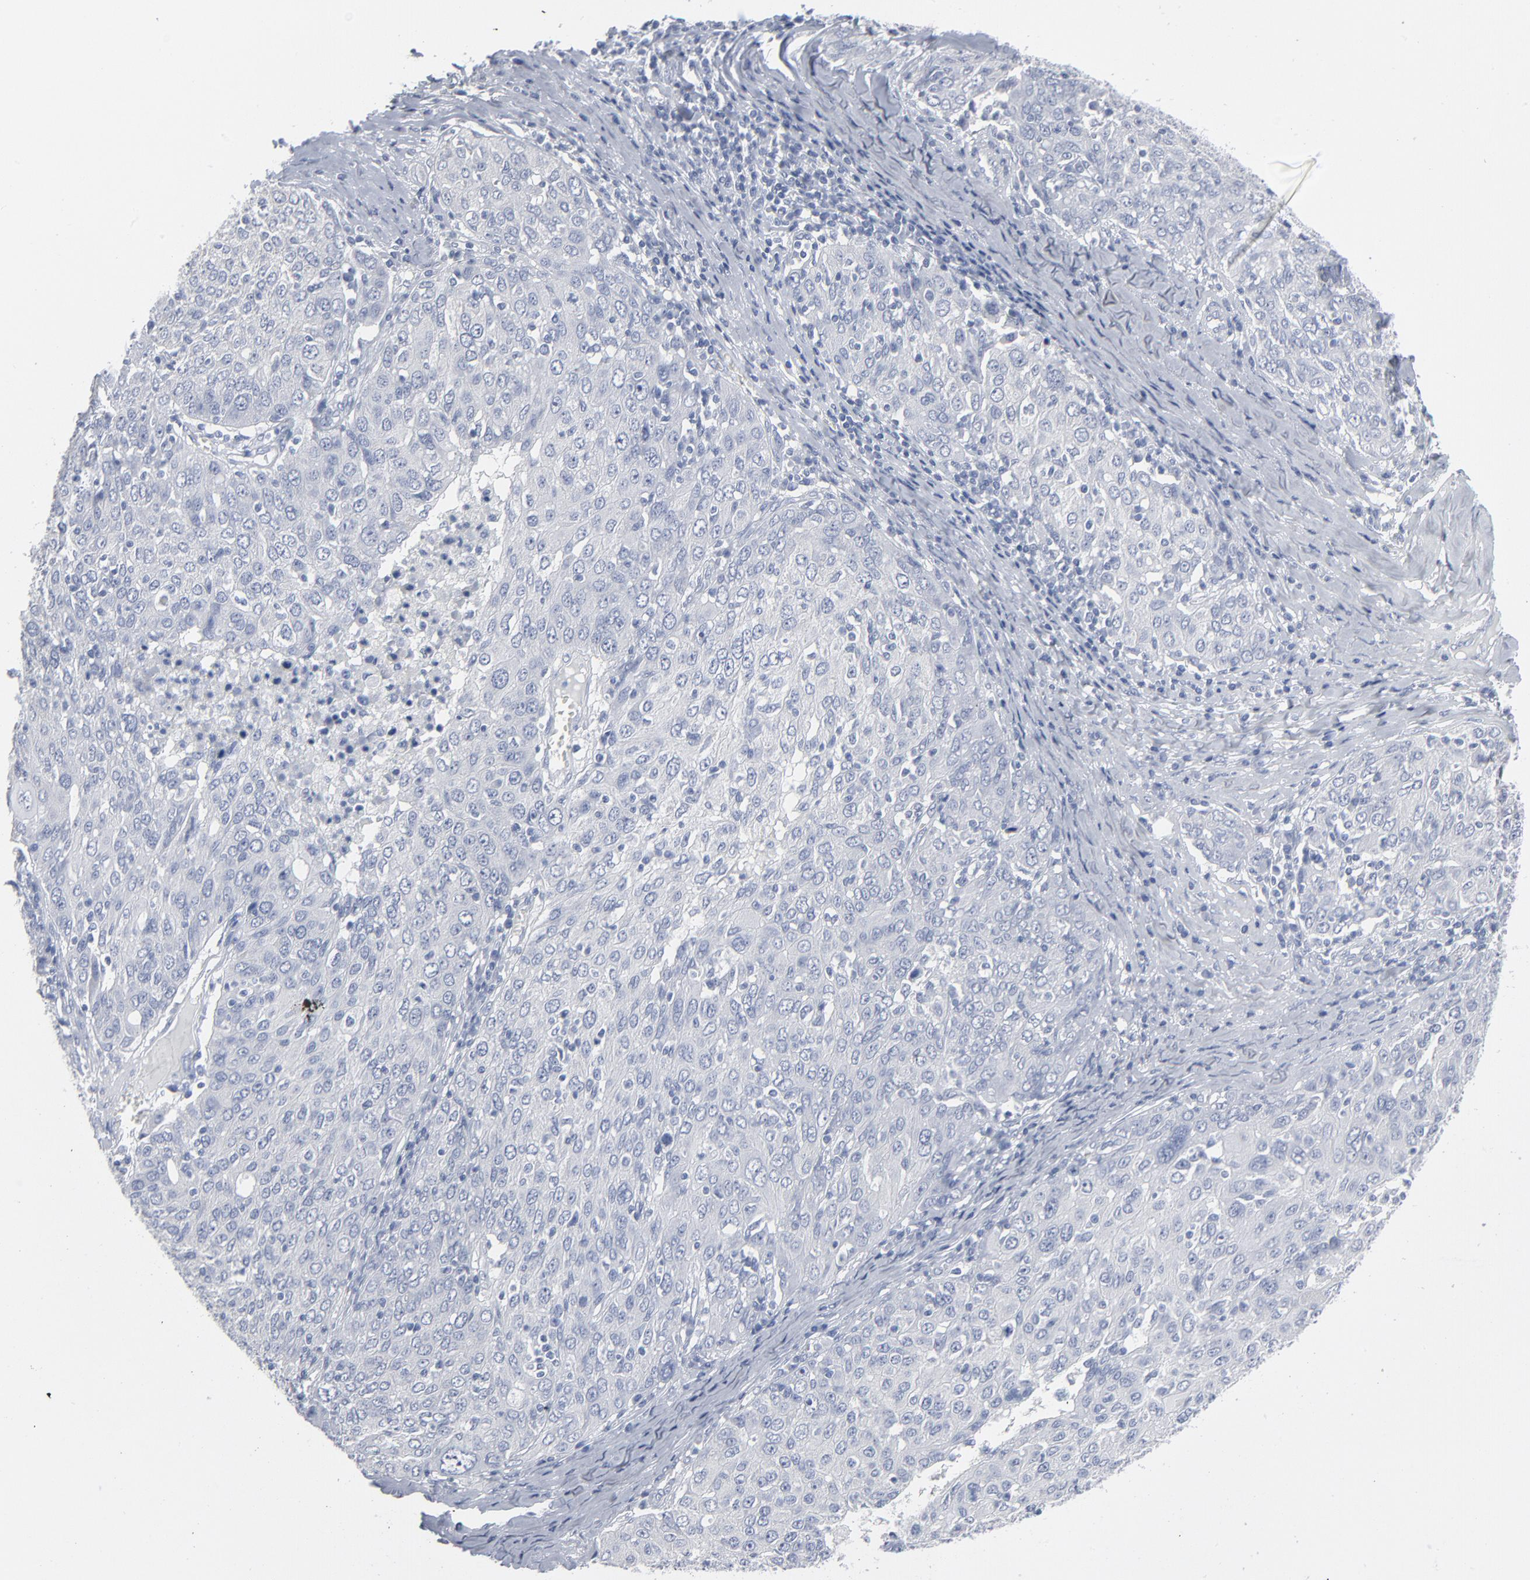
{"staining": {"intensity": "negative", "quantity": "none", "location": "none"}, "tissue": "ovarian cancer", "cell_type": "Tumor cells", "image_type": "cancer", "snomed": [{"axis": "morphology", "description": "Carcinoma, endometroid"}, {"axis": "topography", "description": "Ovary"}], "caption": "Photomicrograph shows no significant protein expression in tumor cells of ovarian cancer.", "gene": "PAGE1", "patient": {"sex": "female", "age": 50}}